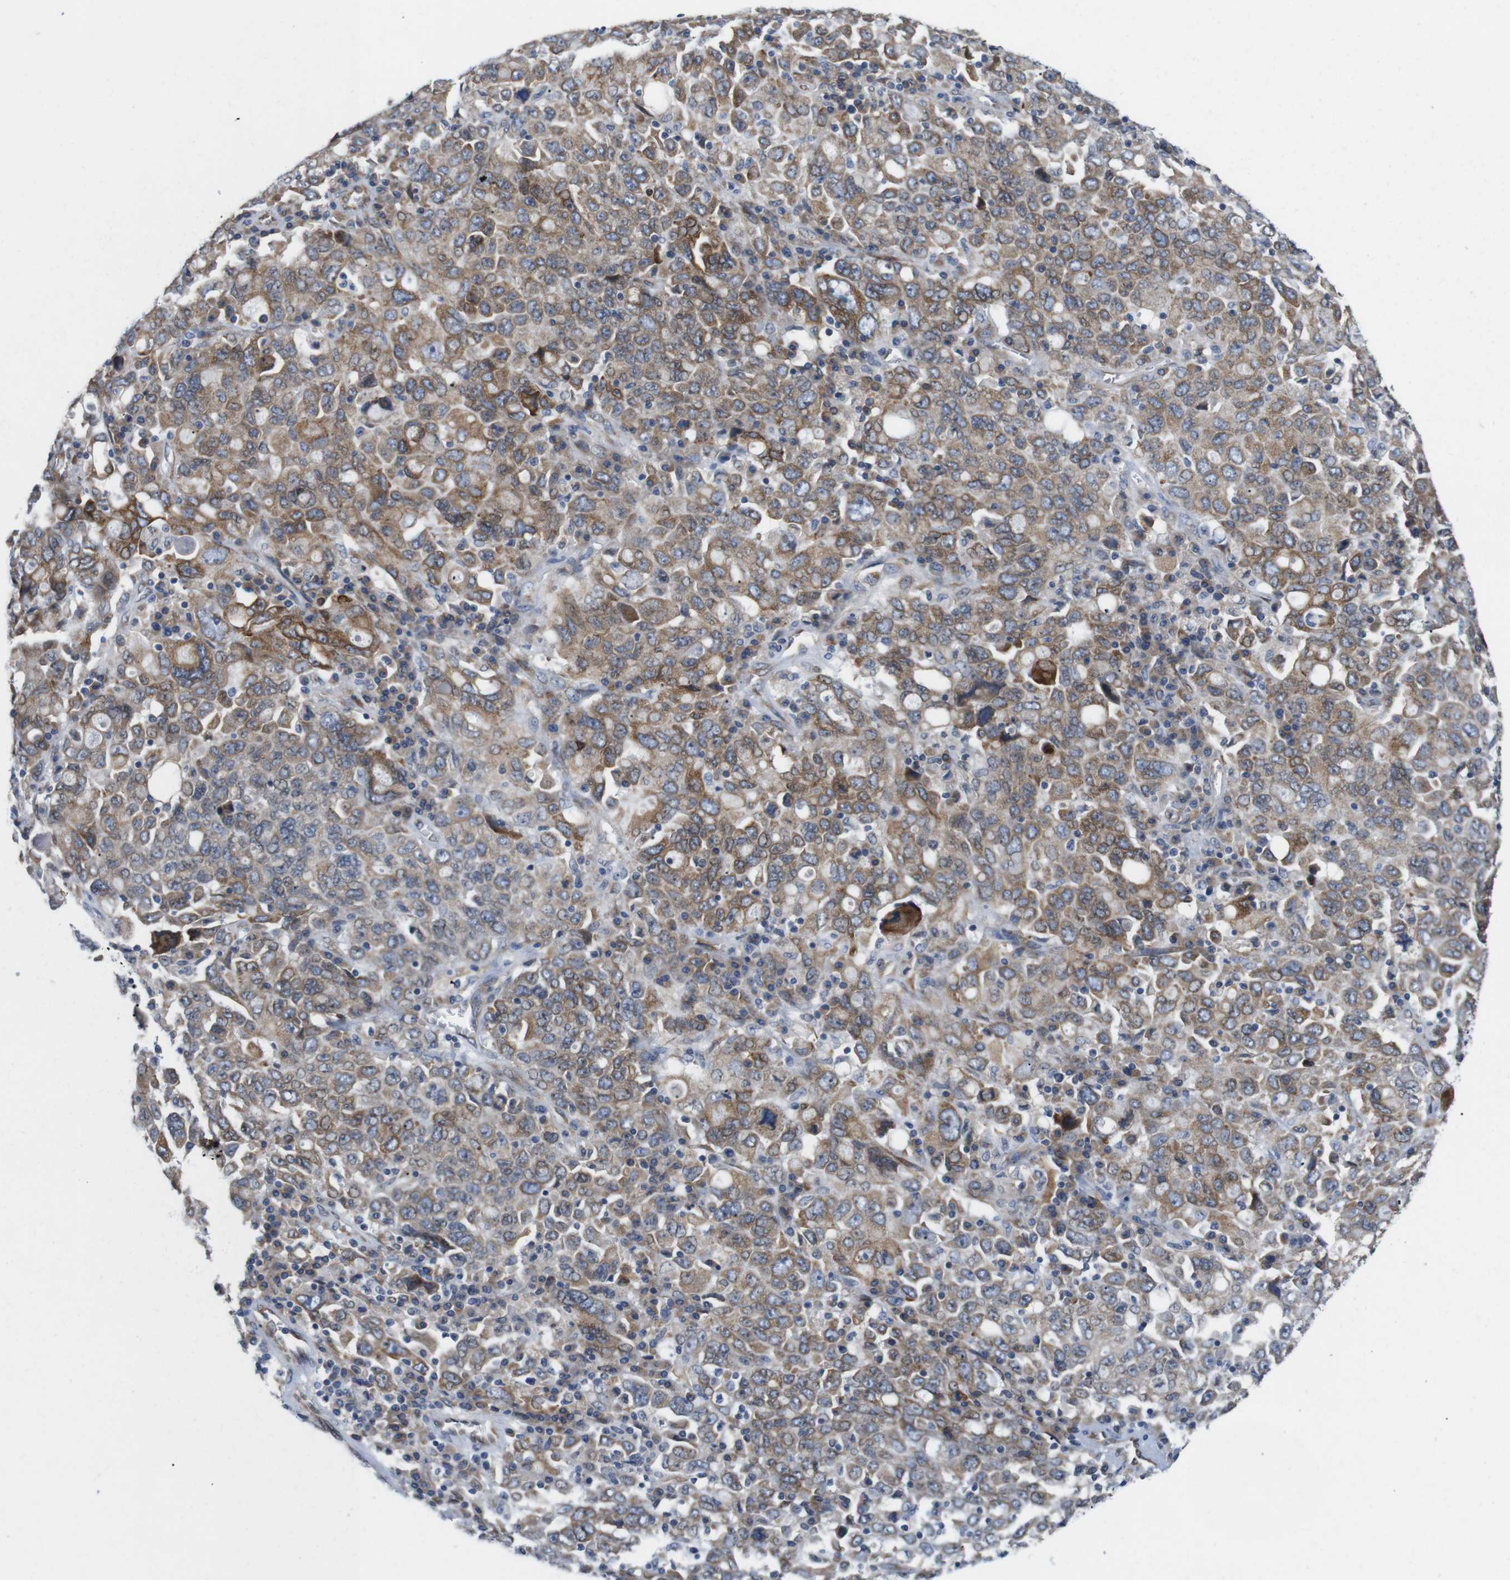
{"staining": {"intensity": "moderate", "quantity": "25%-75%", "location": "cytoplasmic/membranous"}, "tissue": "ovarian cancer", "cell_type": "Tumor cells", "image_type": "cancer", "snomed": [{"axis": "morphology", "description": "Carcinoma, endometroid"}, {"axis": "topography", "description": "Ovary"}], "caption": "Moderate cytoplasmic/membranous expression is appreciated in about 25%-75% of tumor cells in ovarian endometroid carcinoma. (DAB IHC, brown staining for protein, blue staining for nuclei).", "gene": "HACD3", "patient": {"sex": "female", "age": 62}}